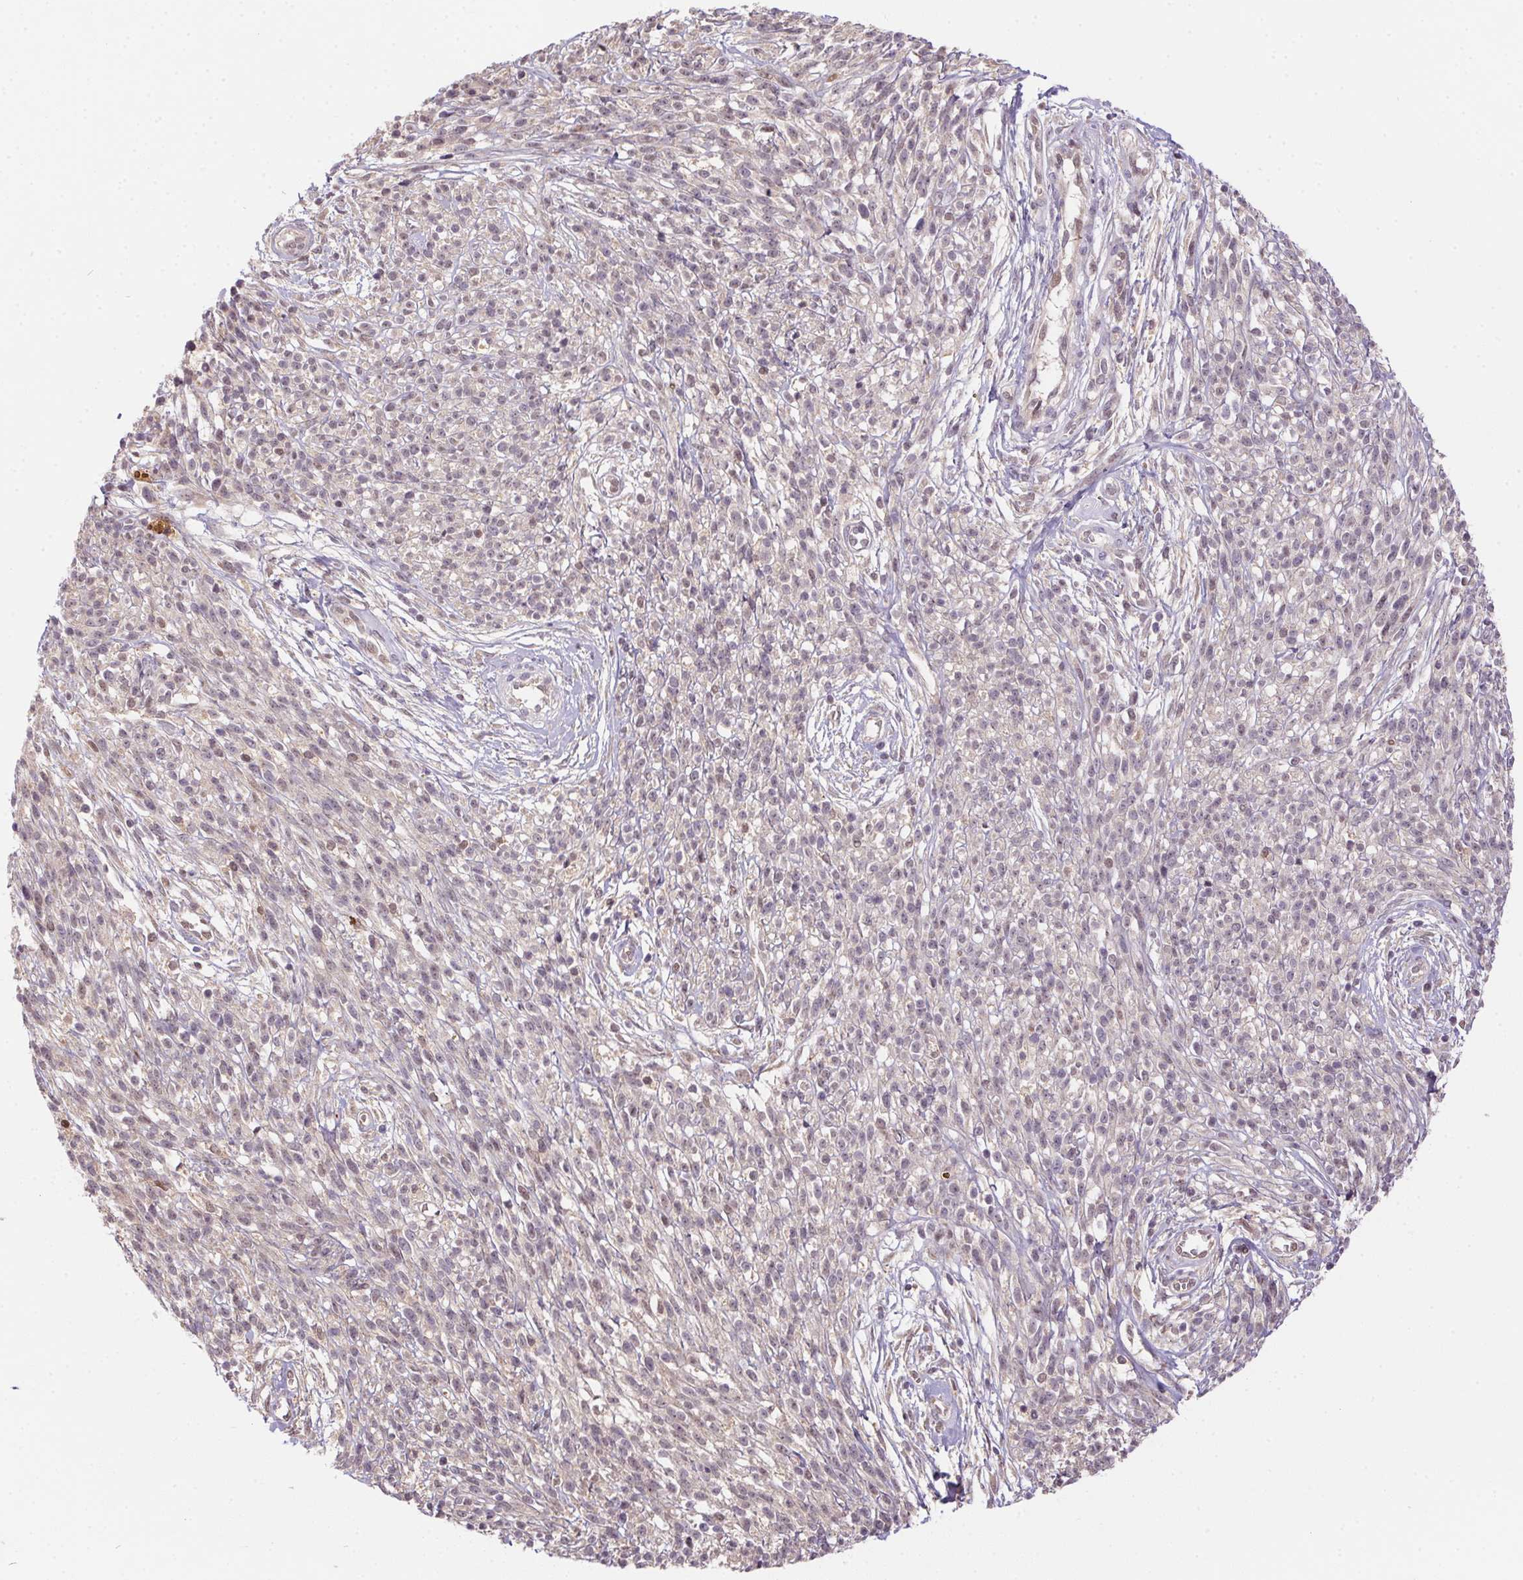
{"staining": {"intensity": "negative", "quantity": "none", "location": "none"}, "tissue": "melanoma", "cell_type": "Tumor cells", "image_type": "cancer", "snomed": [{"axis": "morphology", "description": "Malignant melanoma, NOS"}, {"axis": "topography", "description": "Skin"}, {"axis": "topography", "description": "Skin of trunk"}], "caption": "Immunohistochemistry photomicrograph of human melanoma stained for a protein (brown), which reveals no staining in tumor cells.", "gene": "NUDT16", "patient": {"sex": "male", "age": 74}}